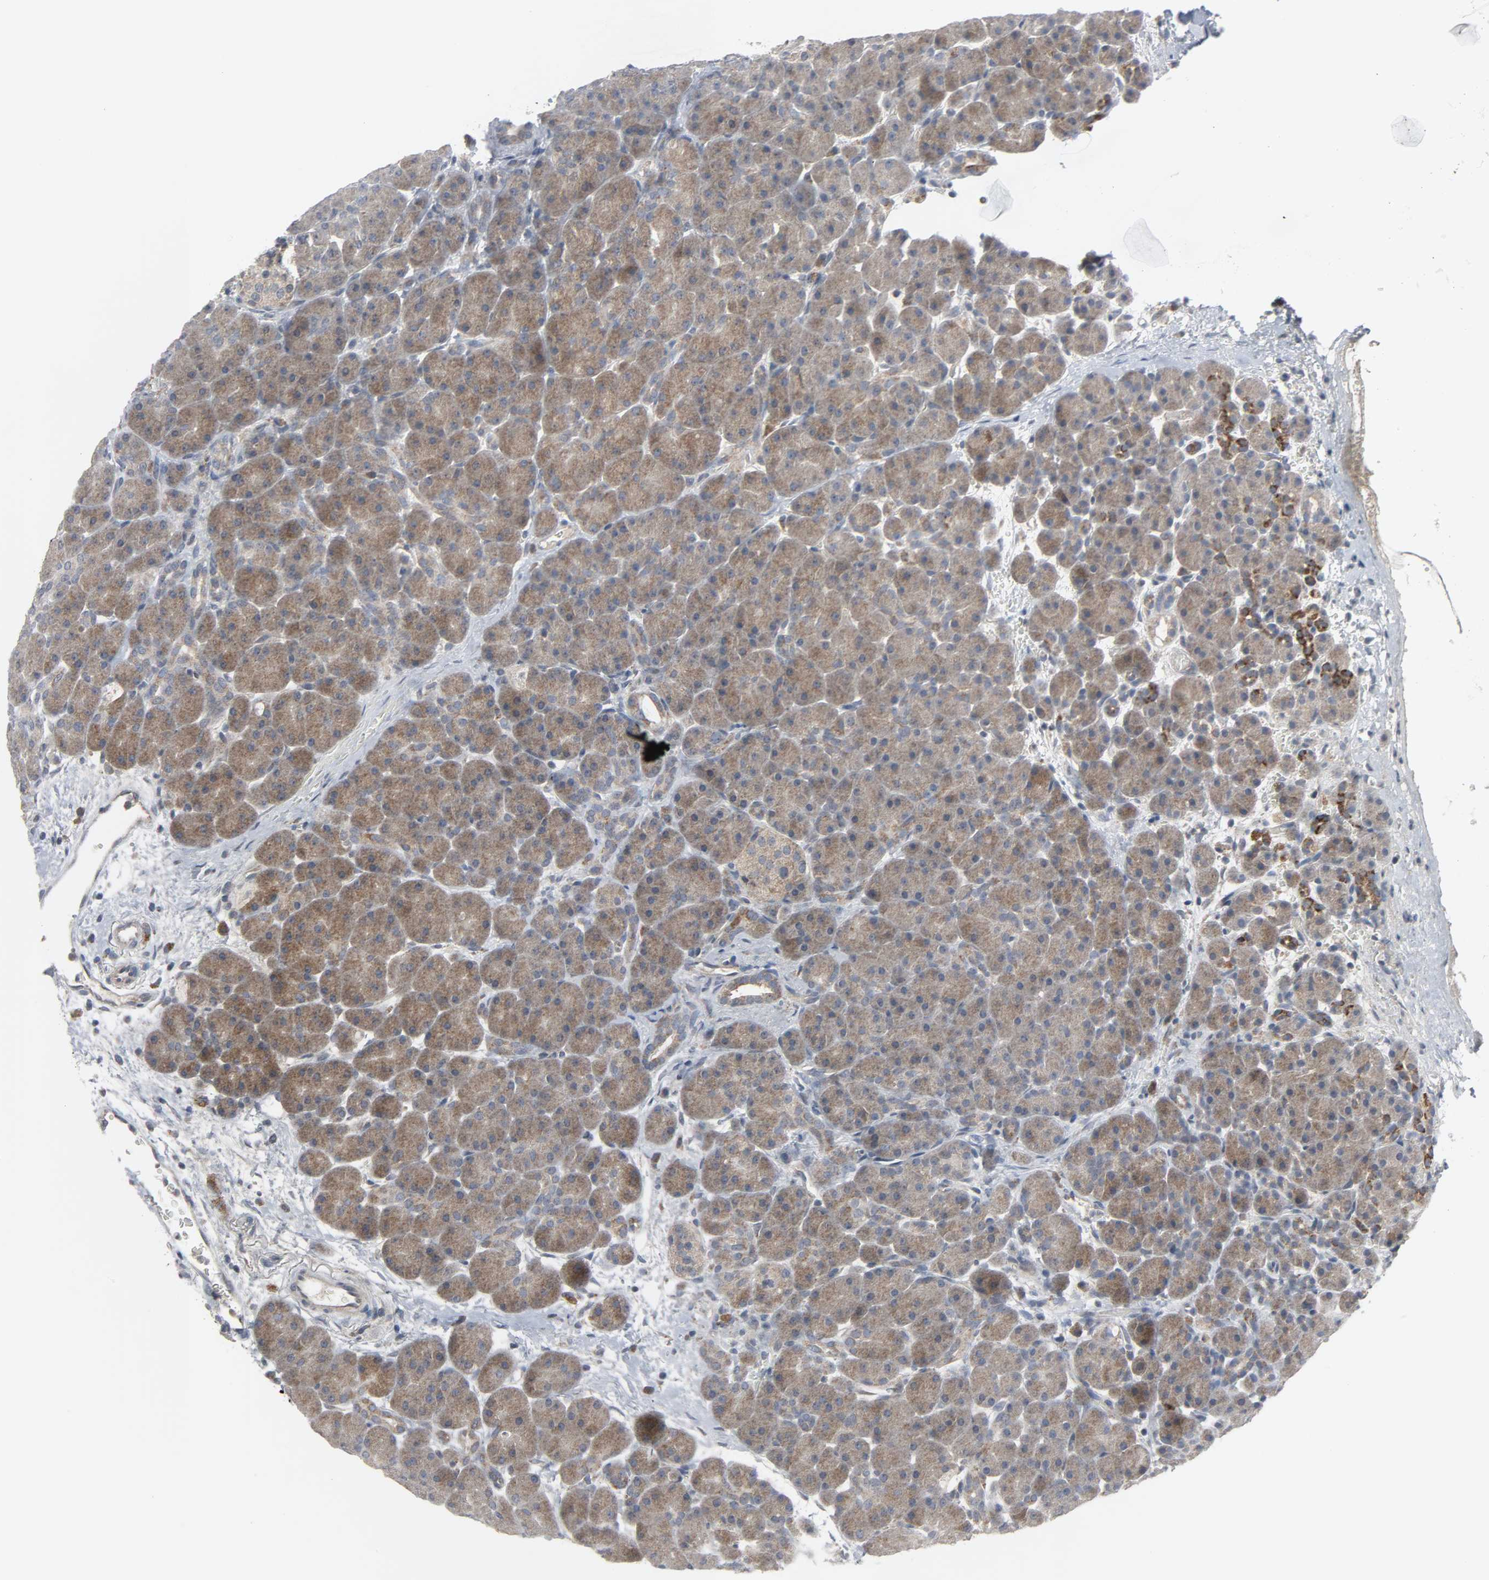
{"staining": {"intensity": "moderate", "quantity": ">75%", "location": "cytoplasmic/membranous"}, "tissue": "pancreas", "cell_type": "Exocrine glandular cells", "image_type": "normal", "snomed": [{"axis": "morphology", "description": "Normal tissue, NOS"}, {"axis": "topography", "description": "Pancreas"}], "caption": "Protein analysis of normal pancreas displays moderate cytoplasmic/membranous positivity in about >75% of exocrine glandular cells. (Brightfield microscopy of DAB IHC at high magnification).", "gene": "CLIP1", "patient": {"sex": "male", "age": 66}}